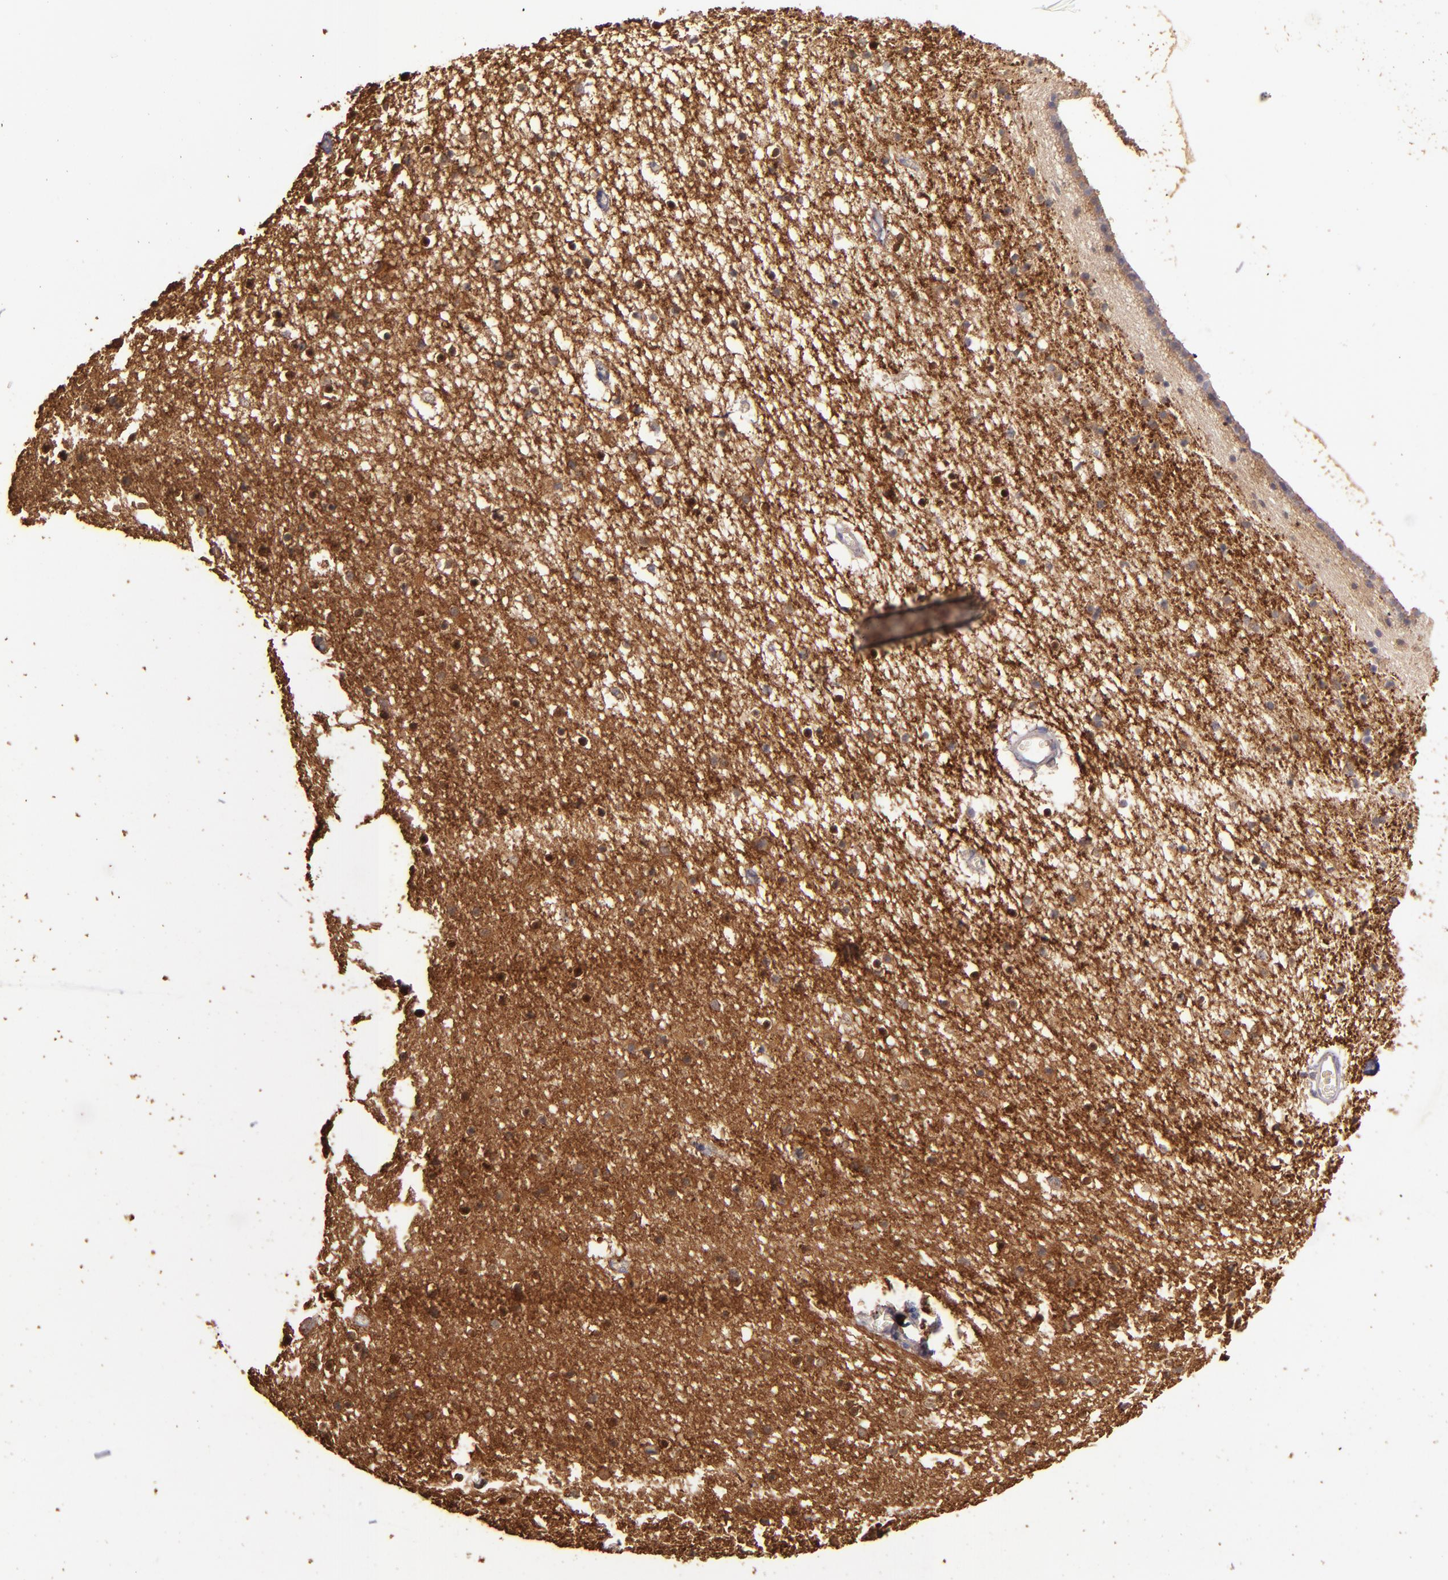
{"staining": {"intensity": "moderate", "quantity": "25%-75%", "location": "cytoplasmic/membranous,nuclear"}, "tissue": "caudate", "cell_type": "Glial cells", "image_type": "normal", "snomed": [{"axis": "morphology", "description": "Normal tissue, NOS"}, {"axis": "topography", "description": "Lateral ventricle wall"}], "caption": "Immunohistochemistry of normal caudate demonstrates medium levels of moderate cytoplasmic/membranous,nuclear positivity in about 25%-75% of glial cells.", "gene": "SRRD", "patient": {"sex": "male", "age": 45}}